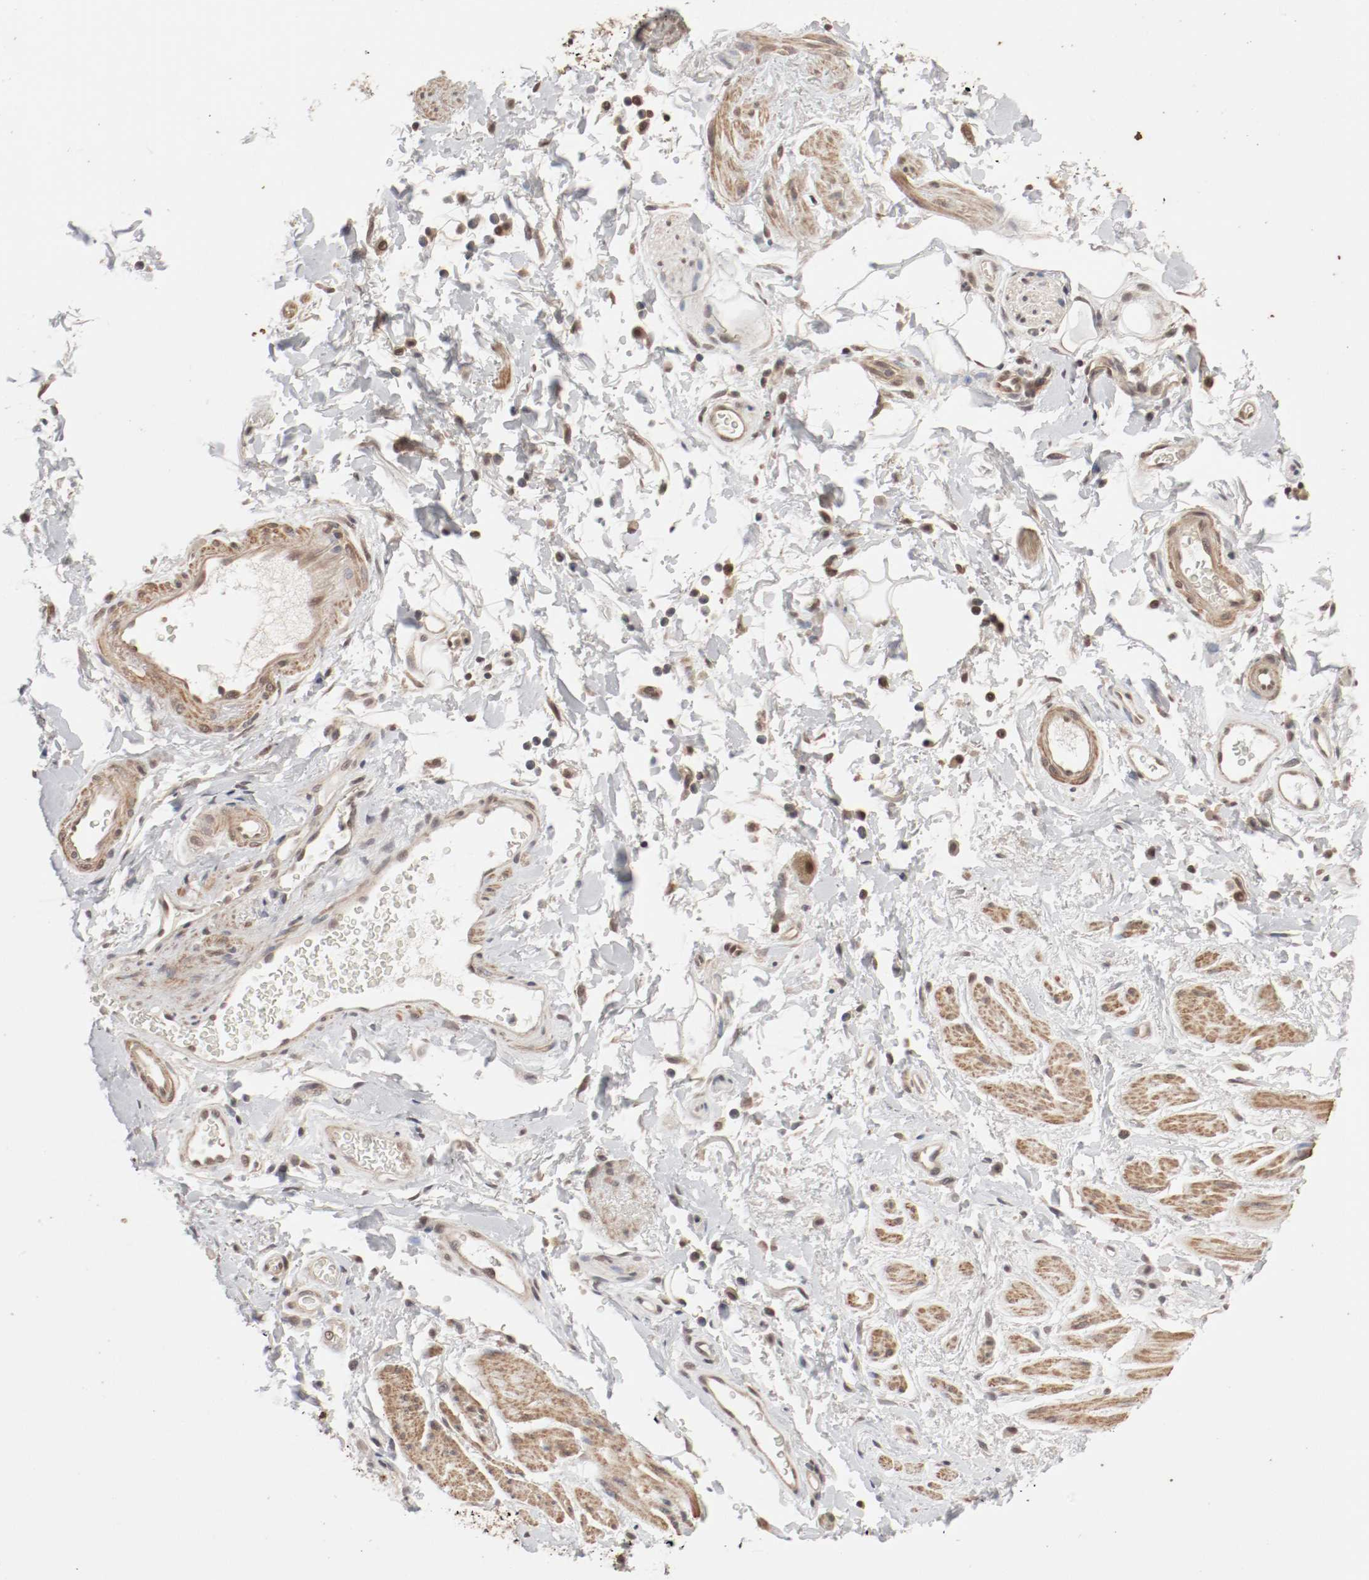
{"staining": {"intensity": "moderate", "quantity": ">75%", "location": "cytoplasmic/membranous,nuclear"}, "tissue": "adipose tissue", "cell_type": "Adipocytes", "image_type": "normal", "snomed": [{"axis": "morphology", "description": "Normal tissue, NOS"}, {"axis": "topography", "description": "Soft tissue"}, {"axis": "topography", "description": "Peripheral nerve tissue"}], "caption": "Approximately >75% of adipocytes in normal adipose tissue exhibit moderate cytoplasmic/membranous,nuclear protein expression as visualized by brown immunohistochemical staining.", "gene": "CSNK2B", "patient": {"sex": "female", "age": 71}}